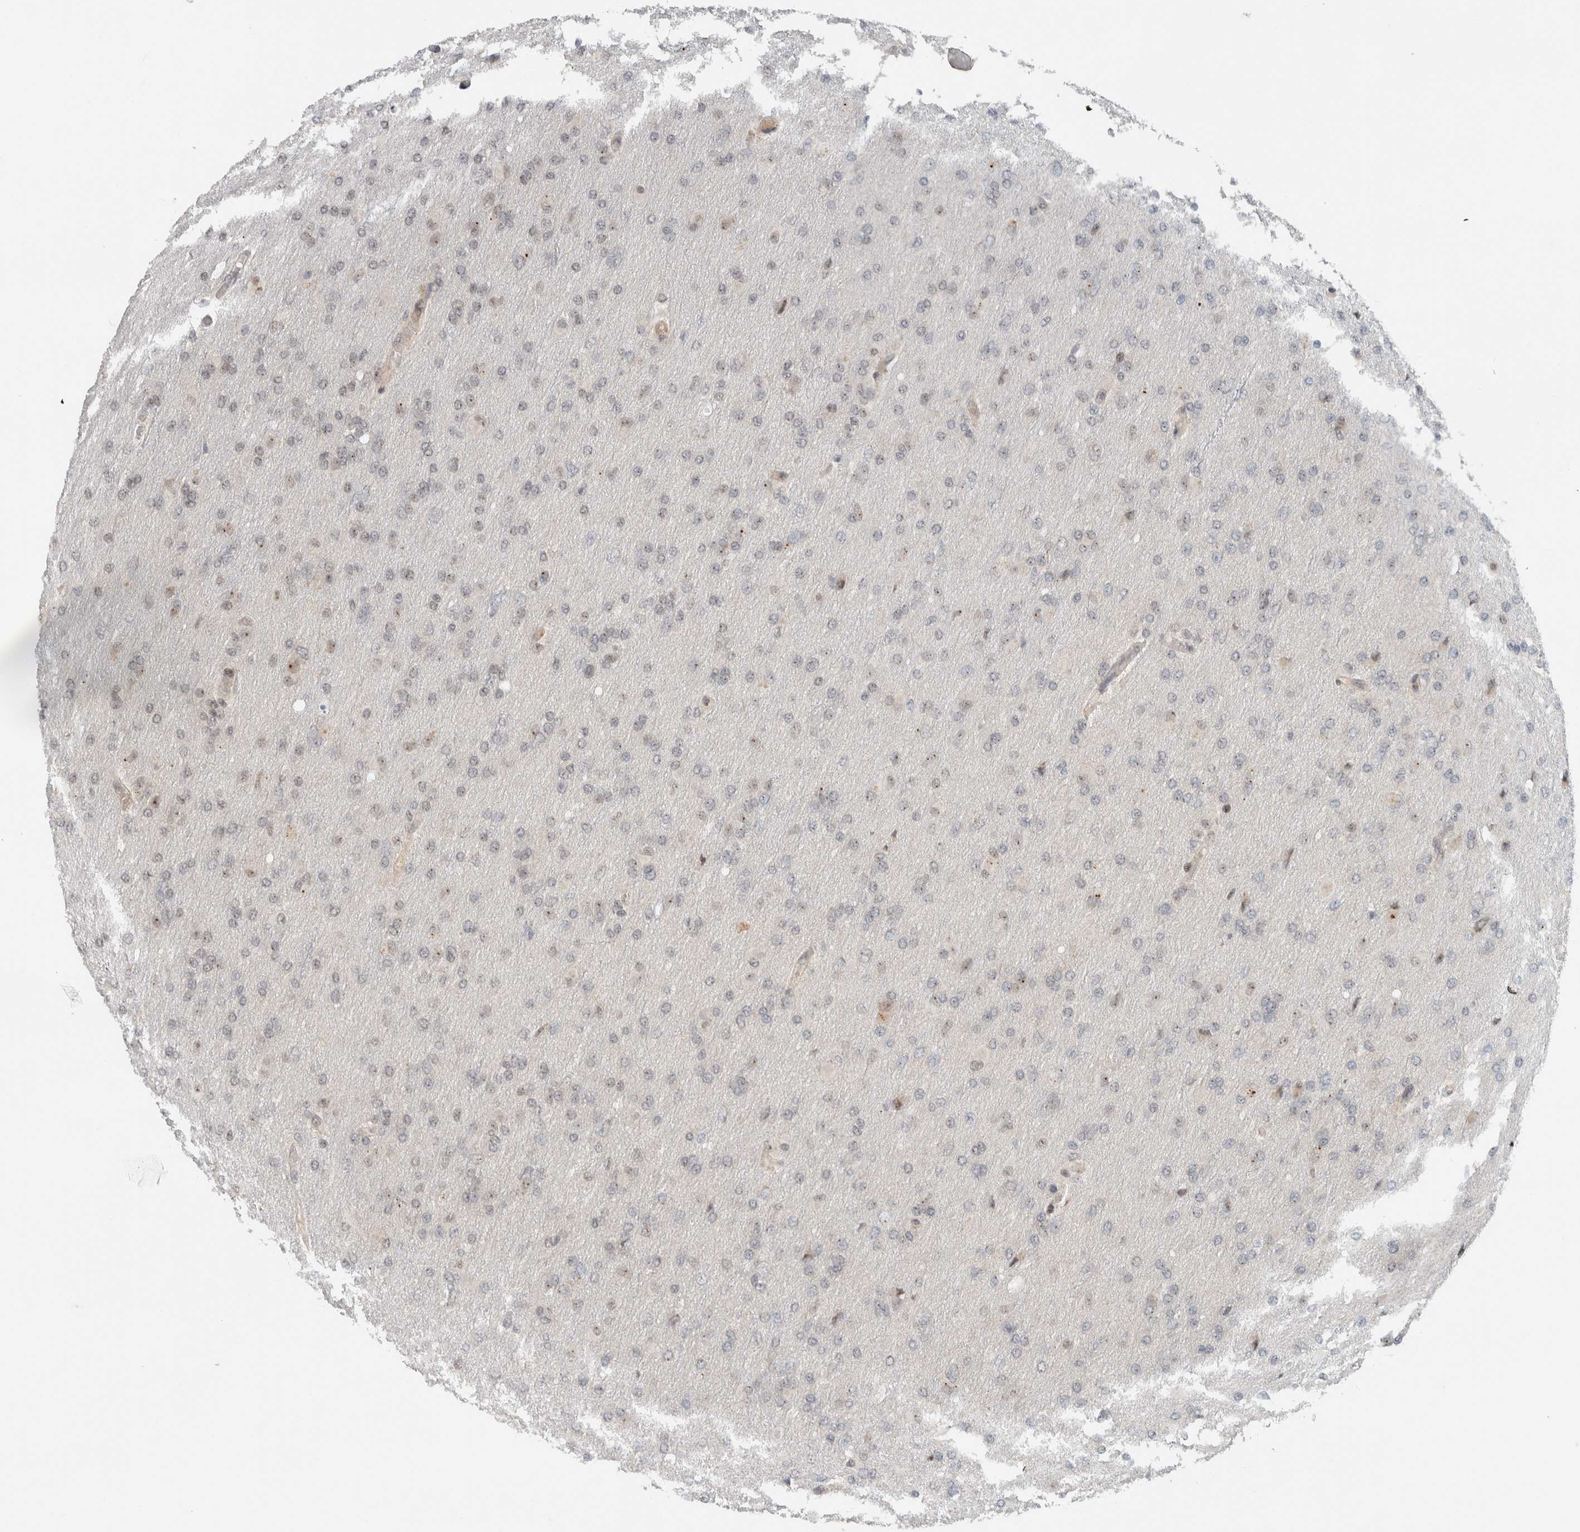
{"staining": {"intensity": "weak", "quantity": "25%-75%", "location": "nuclear"}, "tissue": "glioma", "cell_type": "Tumor cells", "image_type": "cancer", "snomed": [{"axis": "morphology", "description": "Glioma, malignant, High grade"}, {"axis": "topography", "description": "Cerebral cortex"}], "caption": "Malignant high-grade glioma was stained to show a protein in brown. There is low levels of weak nuclear positivity in approximately 25%-75% of tumor cells. (Stains: DAB (3,3'-diaminobenzidine) in brown, nuclei in blue, Microscopy: brightfield microscopy at high magnification).", "gene": "ZFP91", "patient": {"sex": "female", "age": 36}}